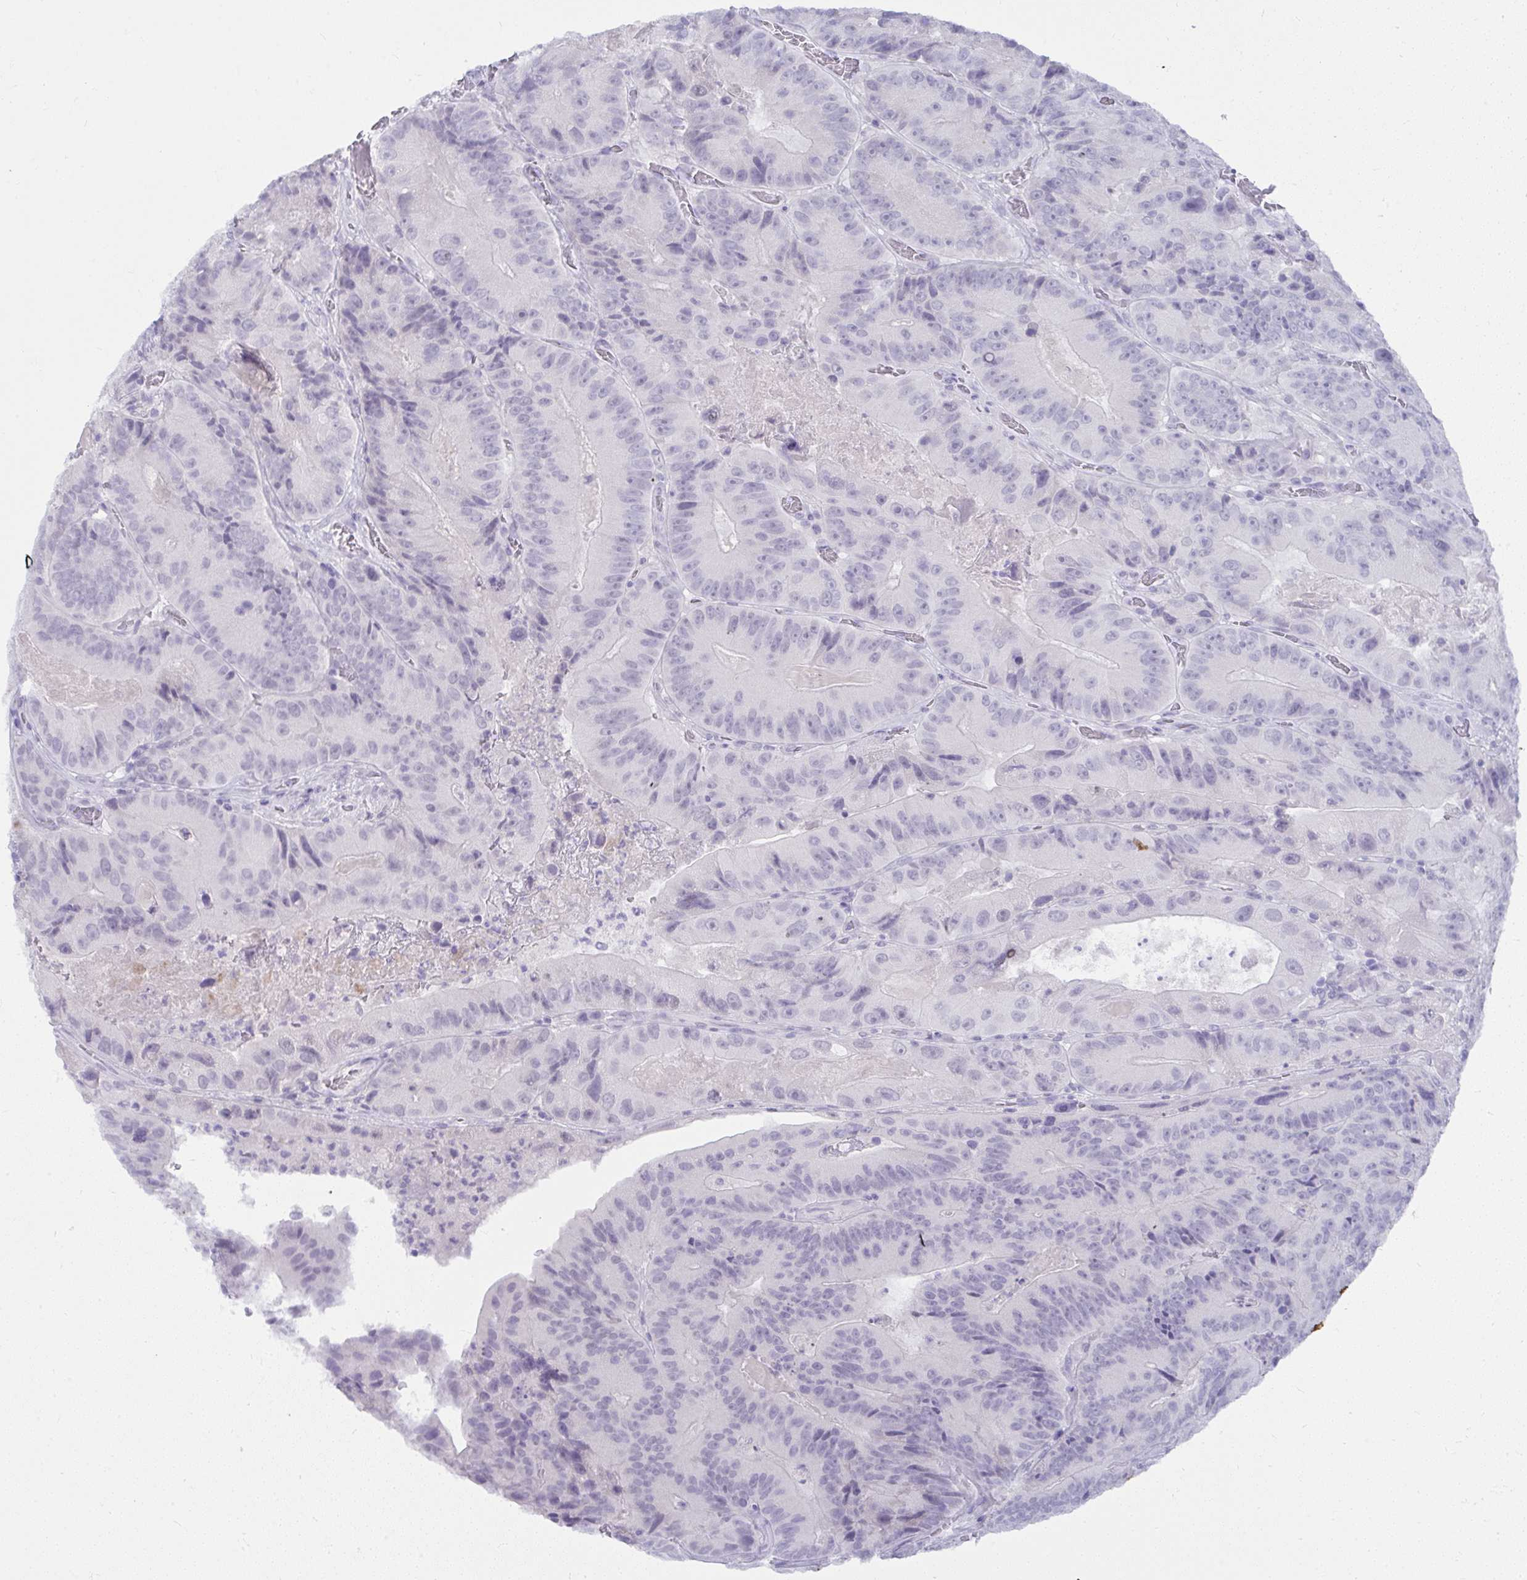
{"staining": {"intensity": "negative", "quantity": "none", "location": "none"}, "tissue": "colorectal cancer", "cell_type": "Tumor cells", "image_type": "cancer", "snomed": [{"axis": "morphology", "description": "Adenocarcinoma, NOS"}, {"axis": "topography", "description": "Colon"}], "caption": "There is no significant positivity in tumor cells of colorectal cancer (adenocarcinoma). (DAB immunohistochemistry (IHC), high magnification).", "gene": "UGT3A2", "patient": {"sex": "female", "age": 86}}